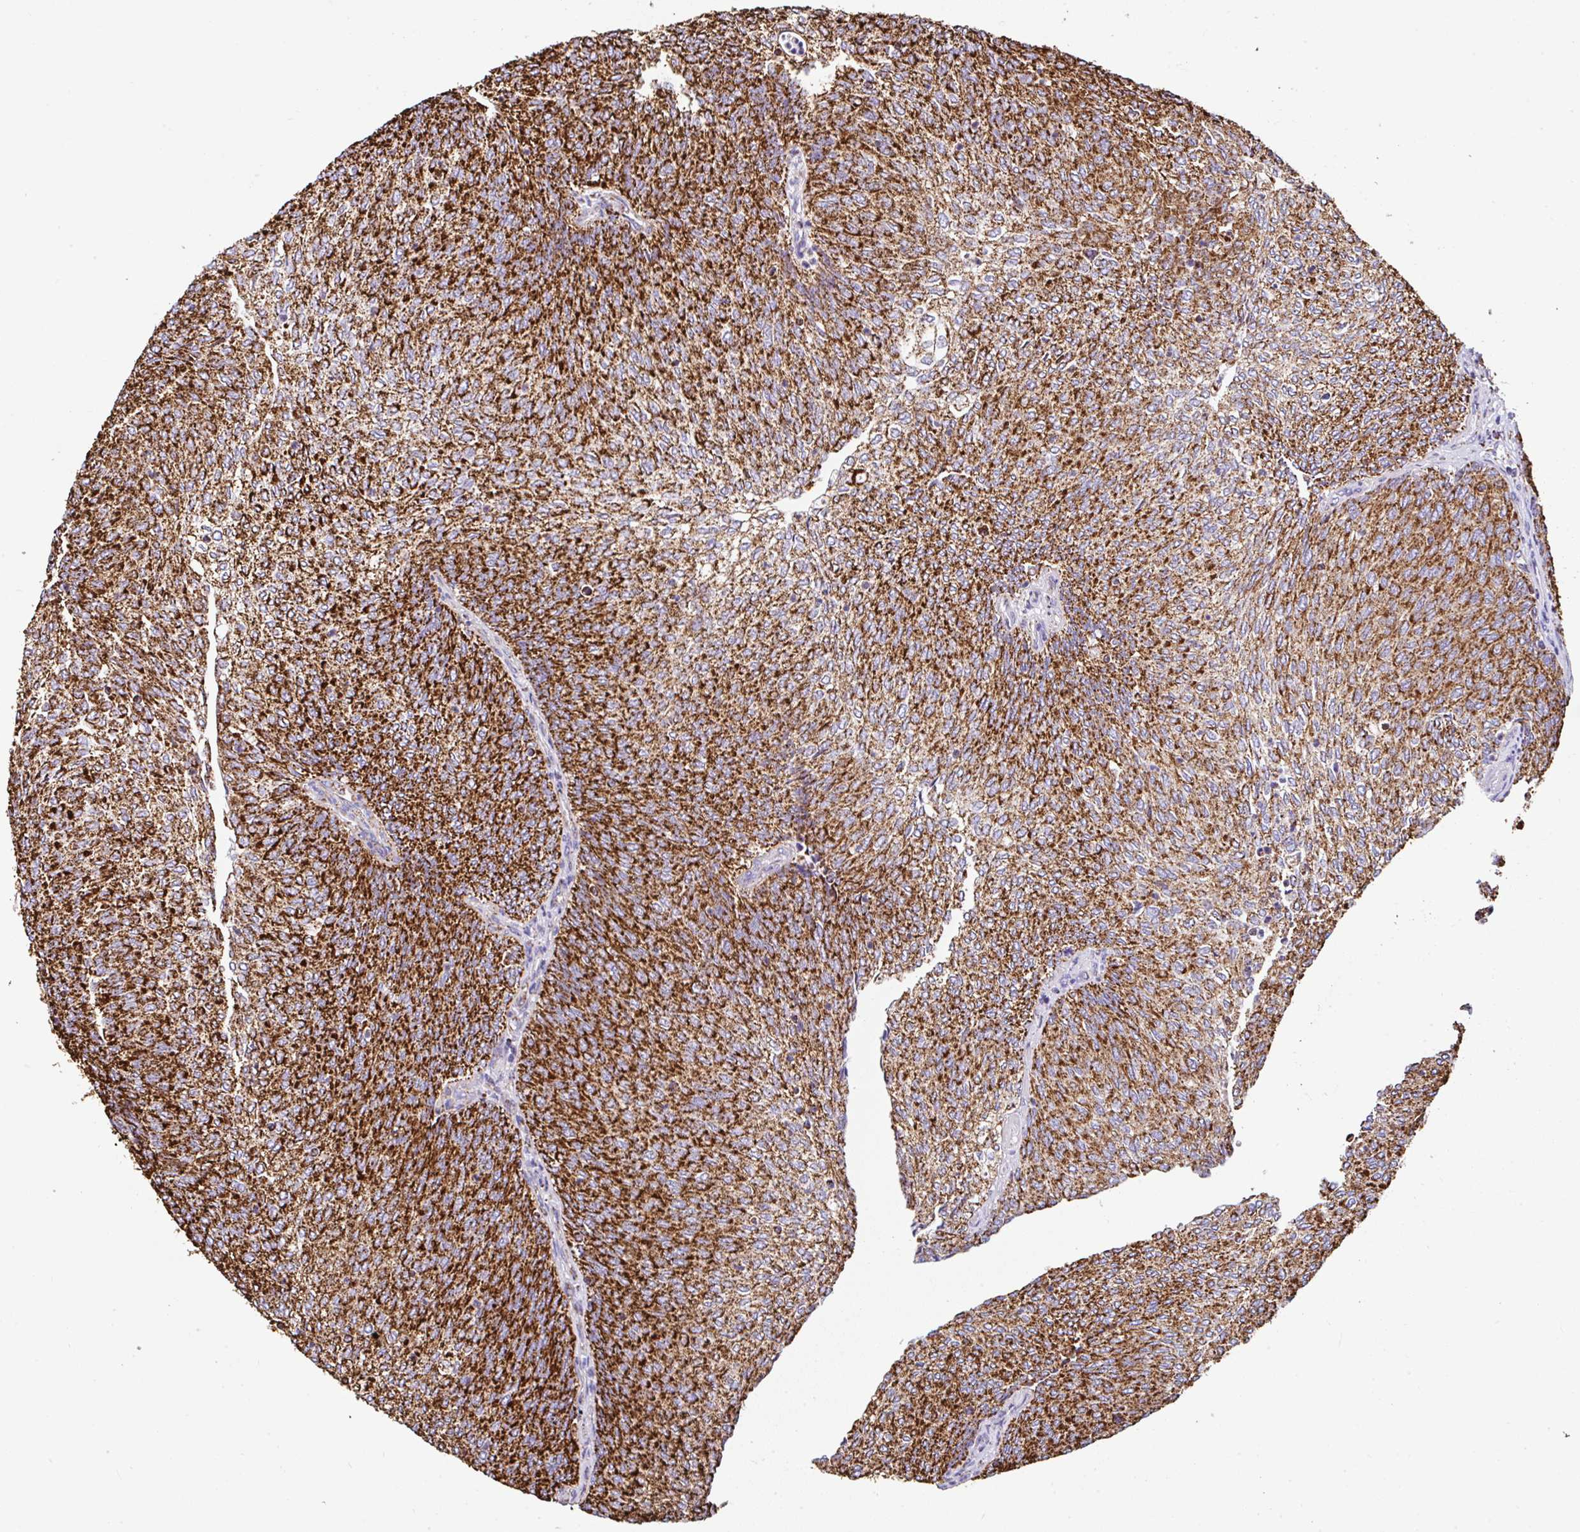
{"staining": {"intensity": "strong", "quantity": ">75%", "location": "cytoplasmic/membranous"}, "tissue": "urothelial cancer", "cell_type": "Tumor cells", "image_type": "cancer", "snomed": [{"axis": "morphology", "description": "Urothelial carcinoma, High grade"}, {"axis": "topography", "description": "Urinary bladder"}], "caption": "Strong cytoplasmic/membranous staining is identified in about >75% of tumor cells in high-grade urothelial carcinoma.", "gene": "ANKRD33B", "patient": {"sex": "female", "age": 79}}